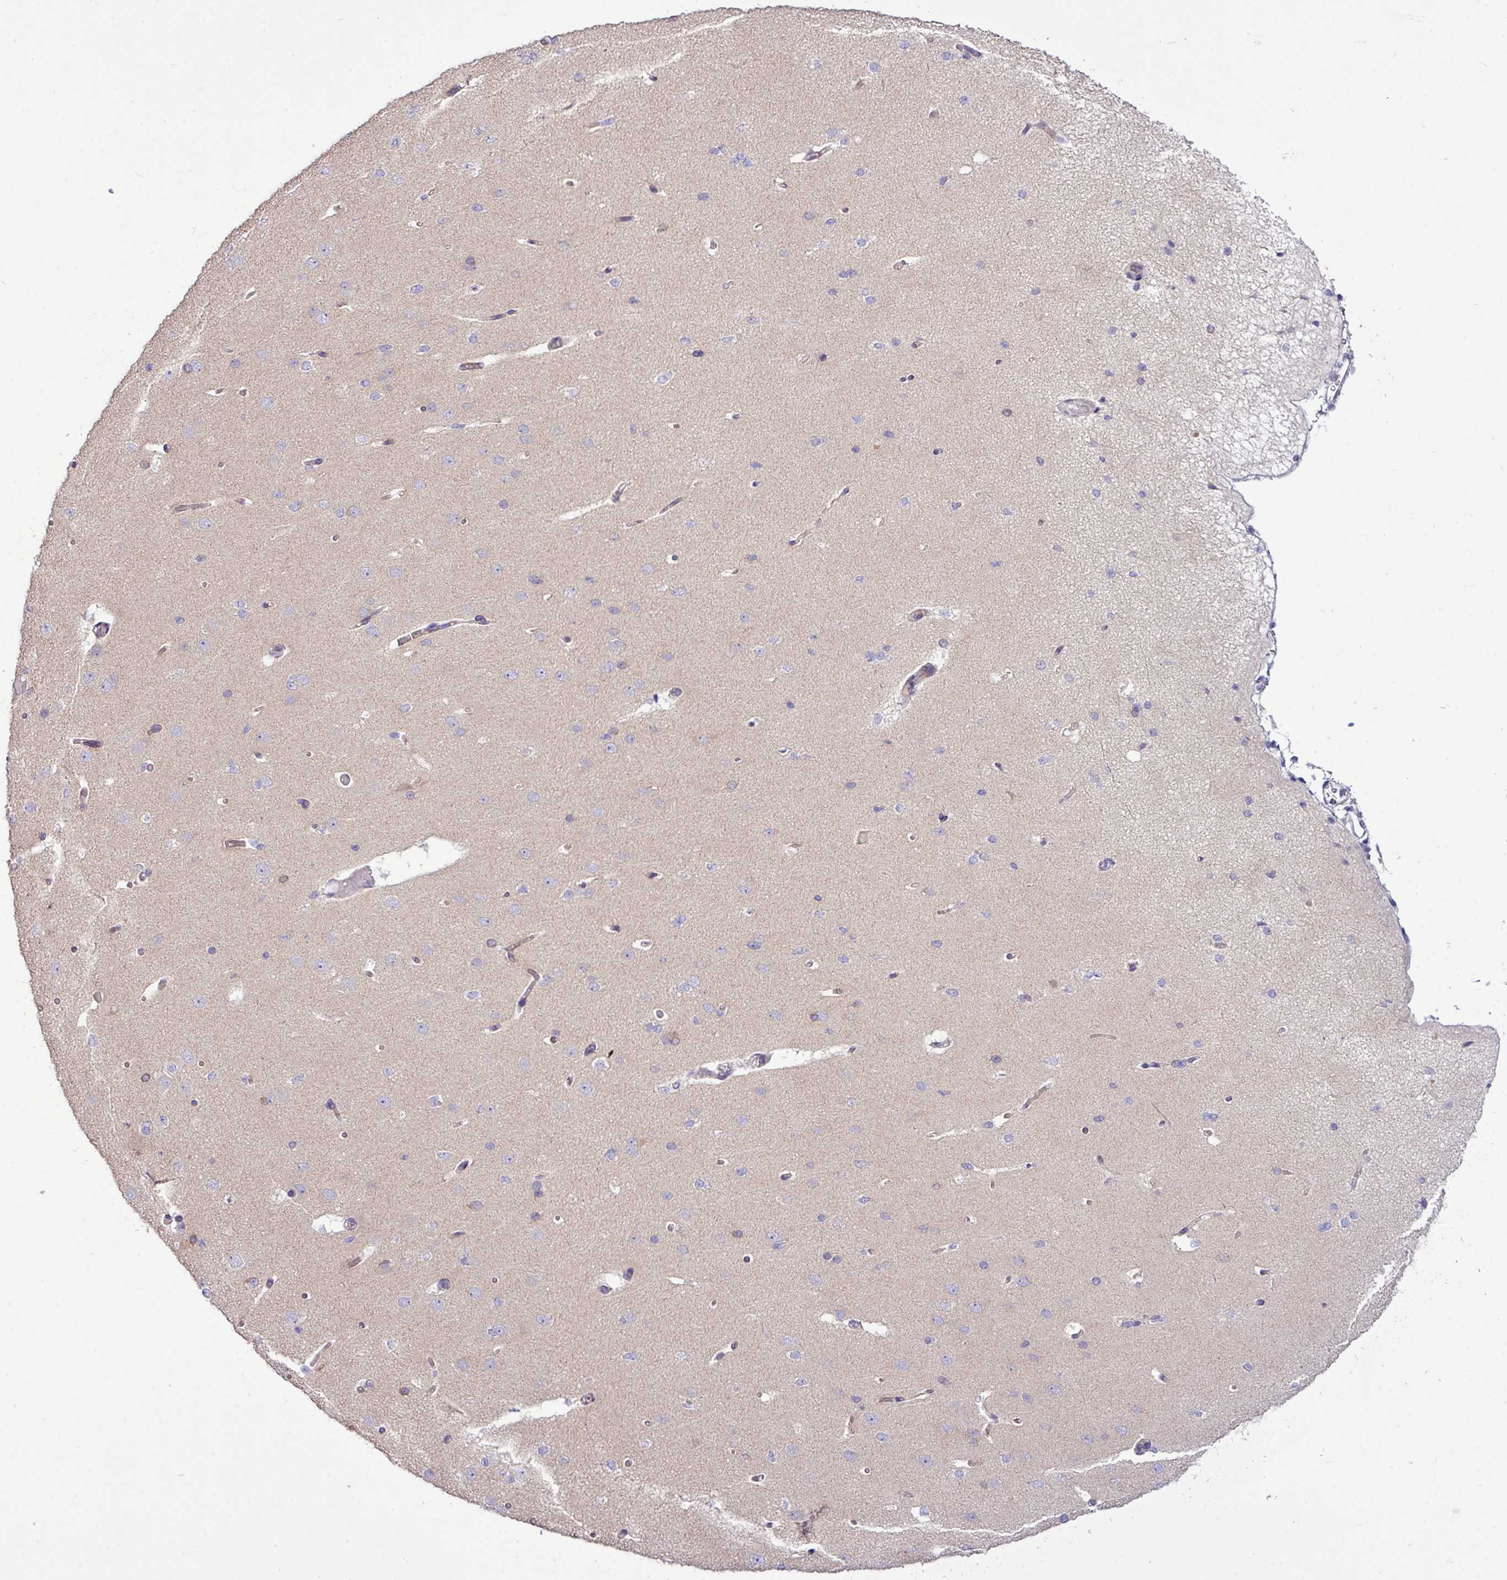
{"staining": {"intensity": "negative", "quantity": "none", "location": "none"}, "tissue": "cerebral cortex", "cell_type": "Endothelial cells", "image_type": "normal", "snomed": [{"axis": "morphology", "description": "Normal tissue, NOS"}, {"axis": "morphology", "description": "Inflammation, NOS"}, {"axis": "topography", "description": "Cerebral cortex"}], "caption": "Immunohistochemistry (IHC) of normal cerebral cortex shows no staining in endothelial cells. (DAB immunohistochemistry (IHC) with hematoxylin counter stain).", "gene": "AGAP4", "patient": {"sex": "male", "age": 6}}